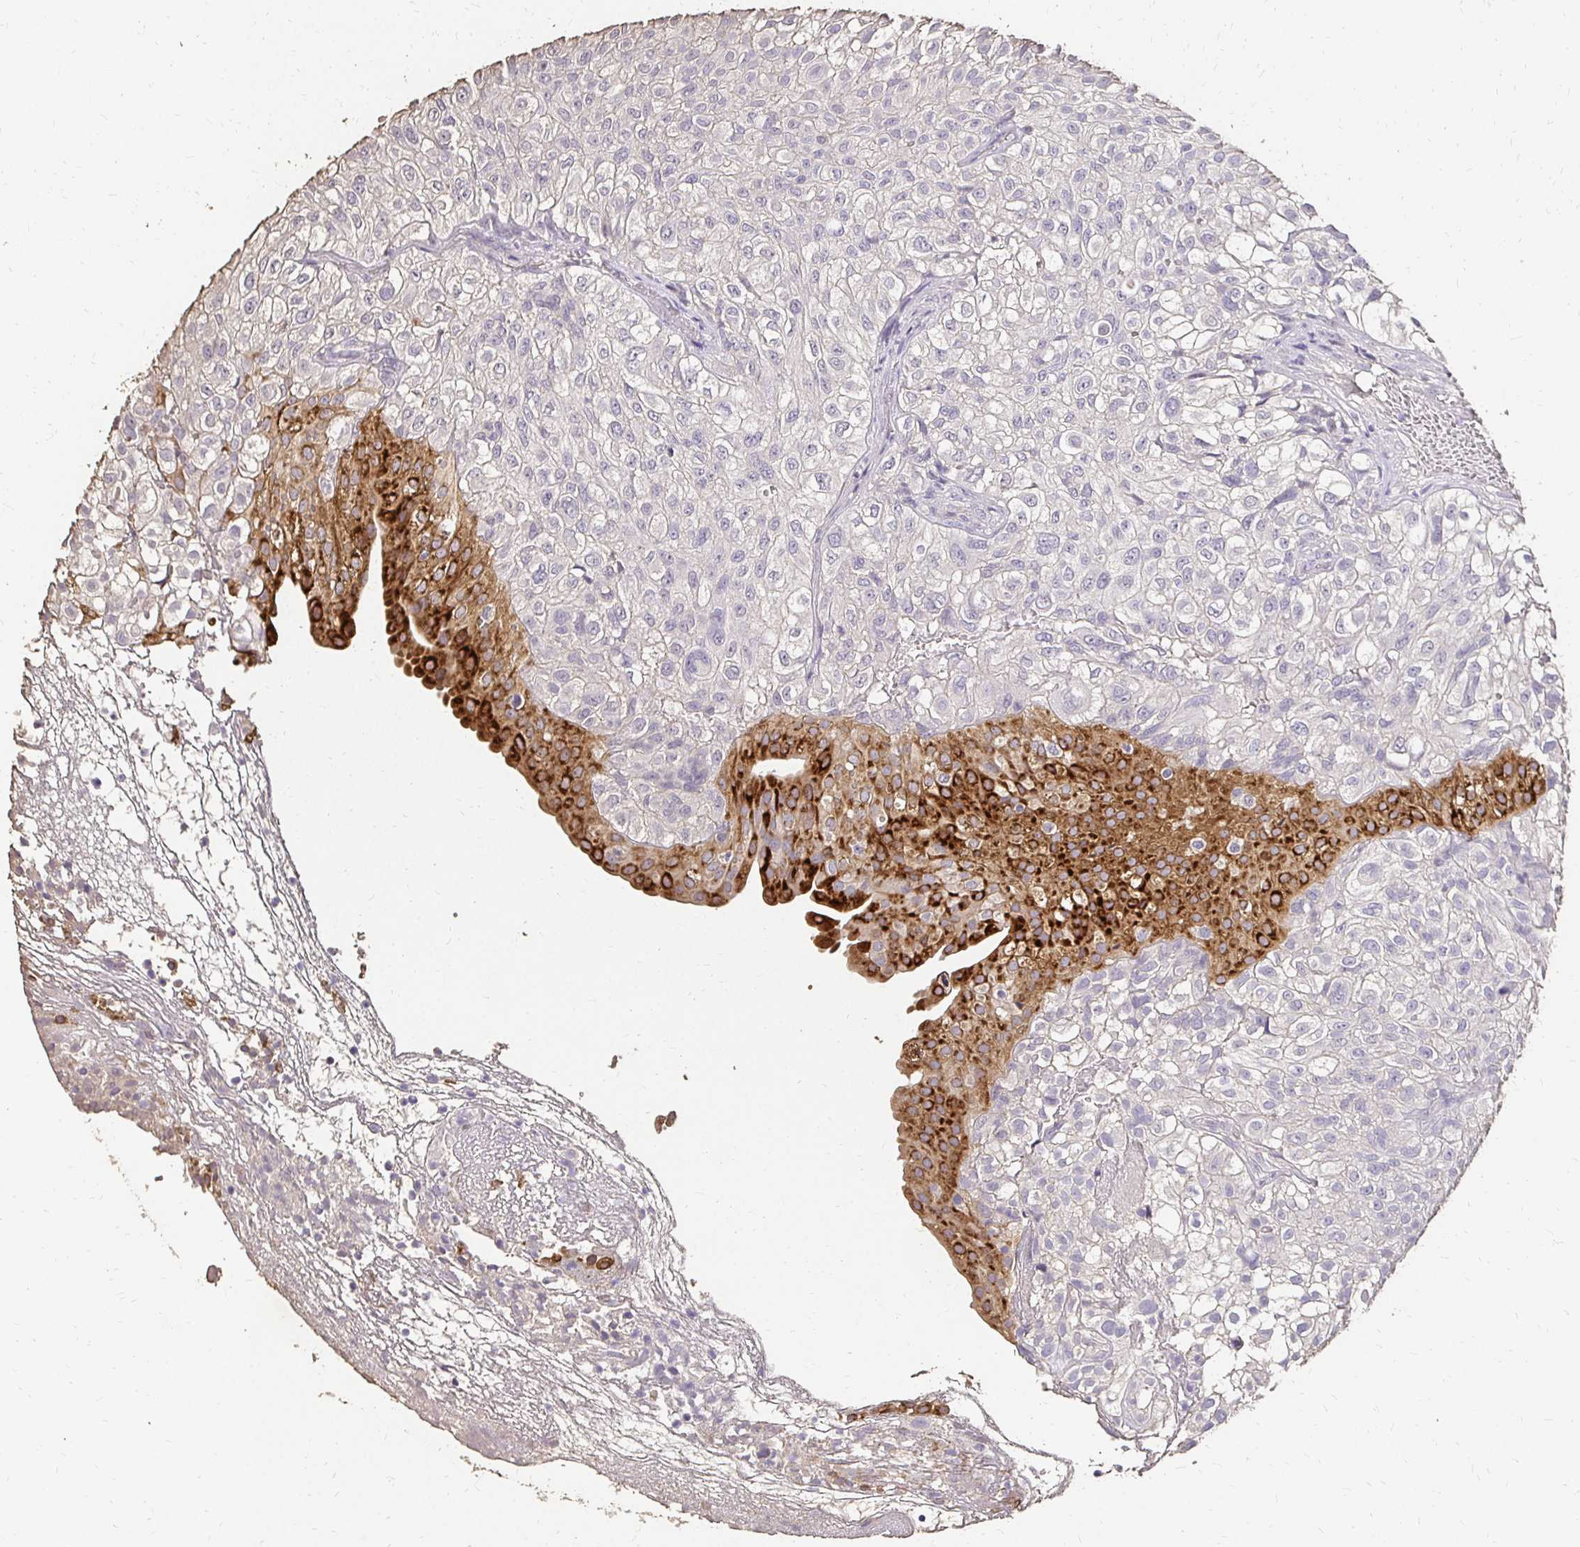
{"staining": {"intensity": "negative", "quantity": "none", "location": "none"}, "tissue": "urothelial cancer", "cell_type": "Tumor cells", "image_type": "cancer", "snomed": [{"axis": "morphology", "description": "Urothelial carcinoma, High grade"}, {"axis": "topography", "description": "Urinary bladder"}], "caption": "This is an immunohistochemistry (IHC) histopathology image of human high-grade urothelial carcinoma. There is no staining in tumor cells.", "gene": "UGT1A6", "patient": {"sex": "male", "age": 56}}